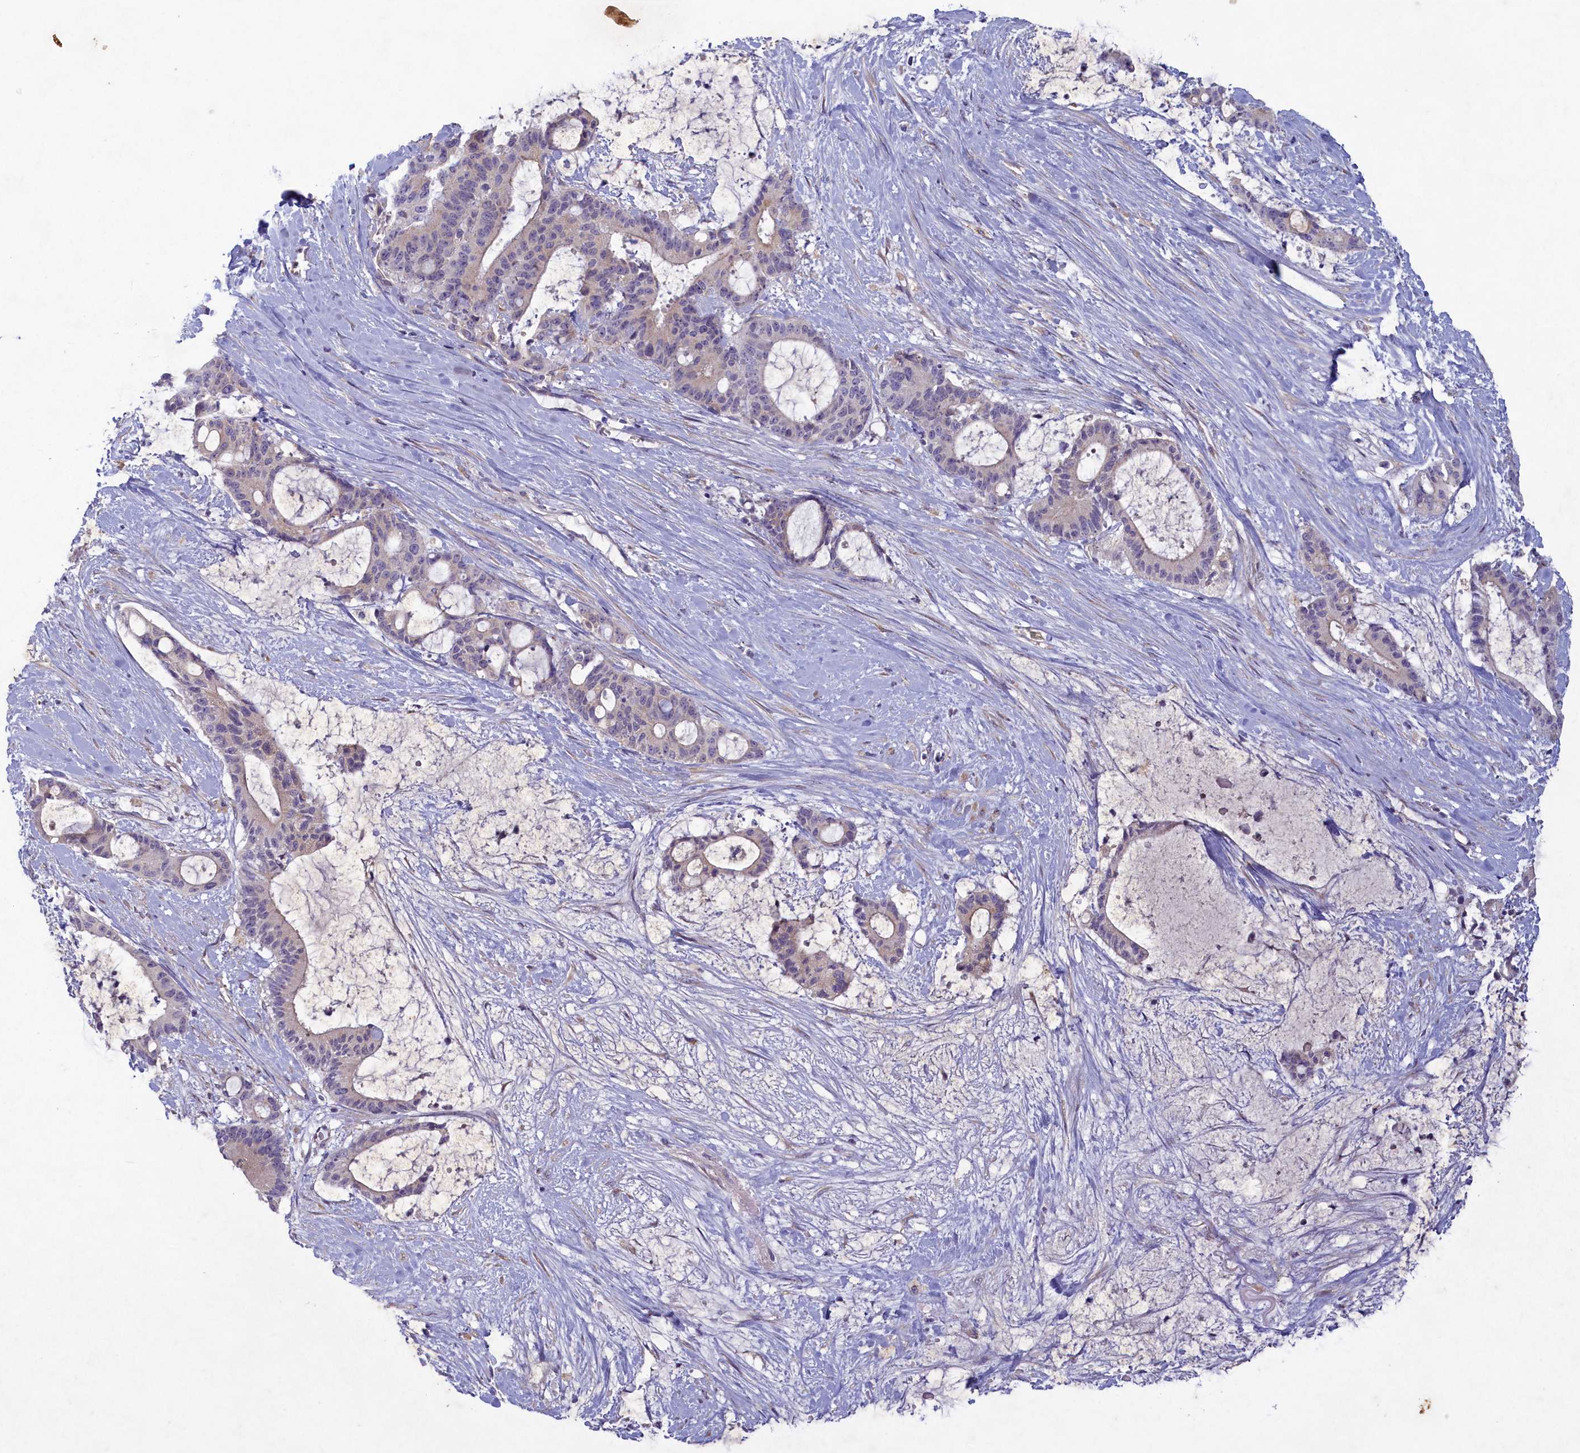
{"staining": {"intensity": "negative", "quantity": "none", "location": "none"}, "tissue": "liver cancer", "cell_type": "Tumor cells", "image_type": "cancer", "snomed": [{"axis": "morphology", "description": "Normal tissue, NOS"}, {"axis": "morphology", "description": "Cholangiocarcinoma"}, {"axis": "topography", "description": "Liver"}, {"axis": "topography", "description": "Peripheral nerve tissue"}], "caption": "The histopathology image shows no significant staining in tumor cells of liver cancer.", "gene": "PLEKHG6", "patient": {"sex": "female", "age": 73}}